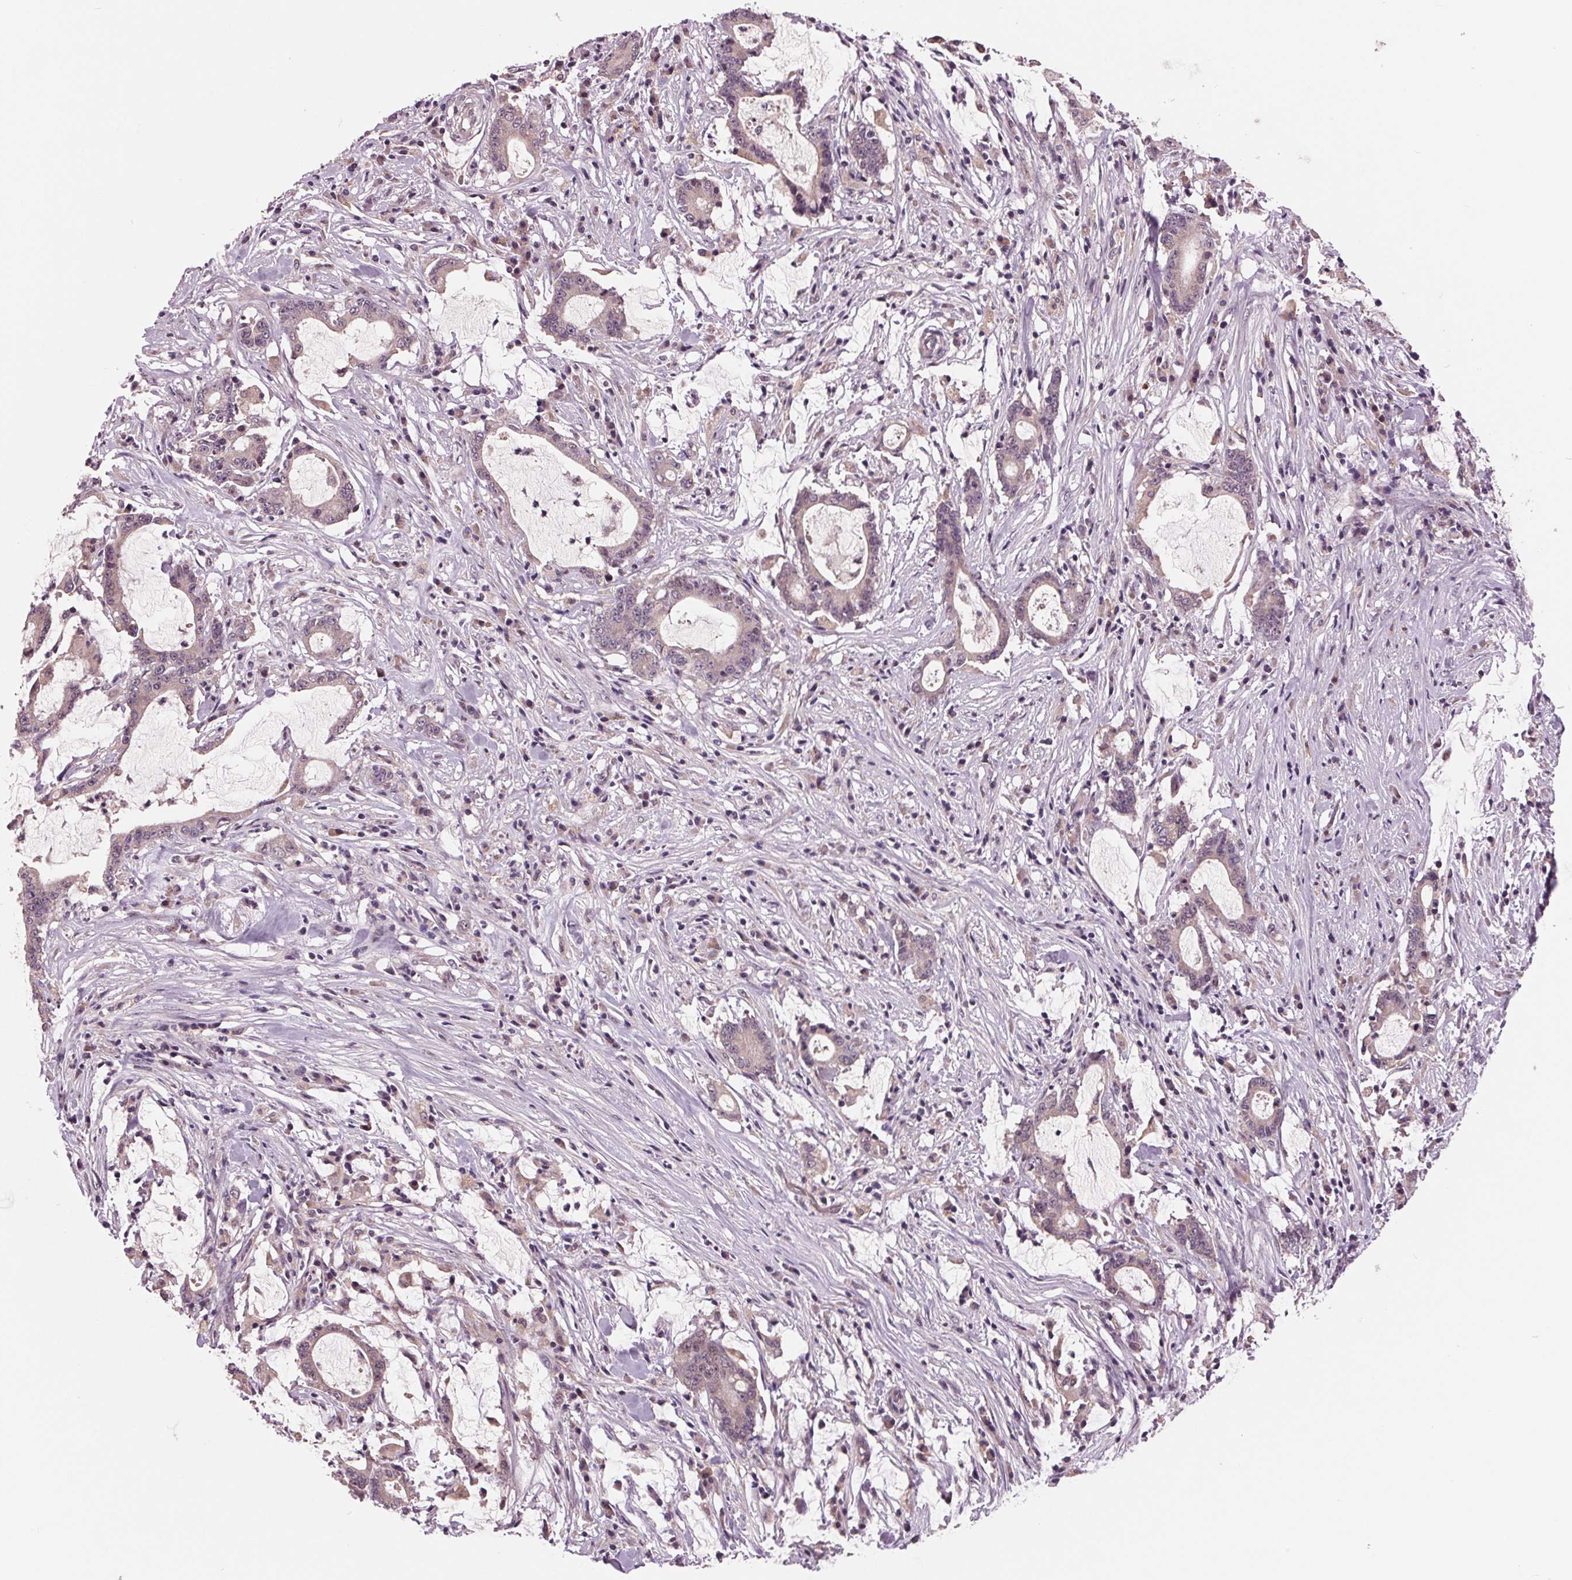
{"staining": {"intensity": "negative", "quantity": "none", "location": "none"}, "tissue": "stomach cancer", "cell_type": "Tumor cells", "image_type": "cancer", "snomed": [{"axis": "morphology", "description": "Adenocarcinoma, NOS"}, {"axis": "topography", "description": "Stomach, upper"}], "caption": "This histopathology image is of stomach adenocarcinoma stained with IHC to label a protein in brown with the nuclei are counter-stained blue. There is no positivity in tumor cells.", "gene": "MAPK8", "patient": {"sex": "male", "age": 68}}